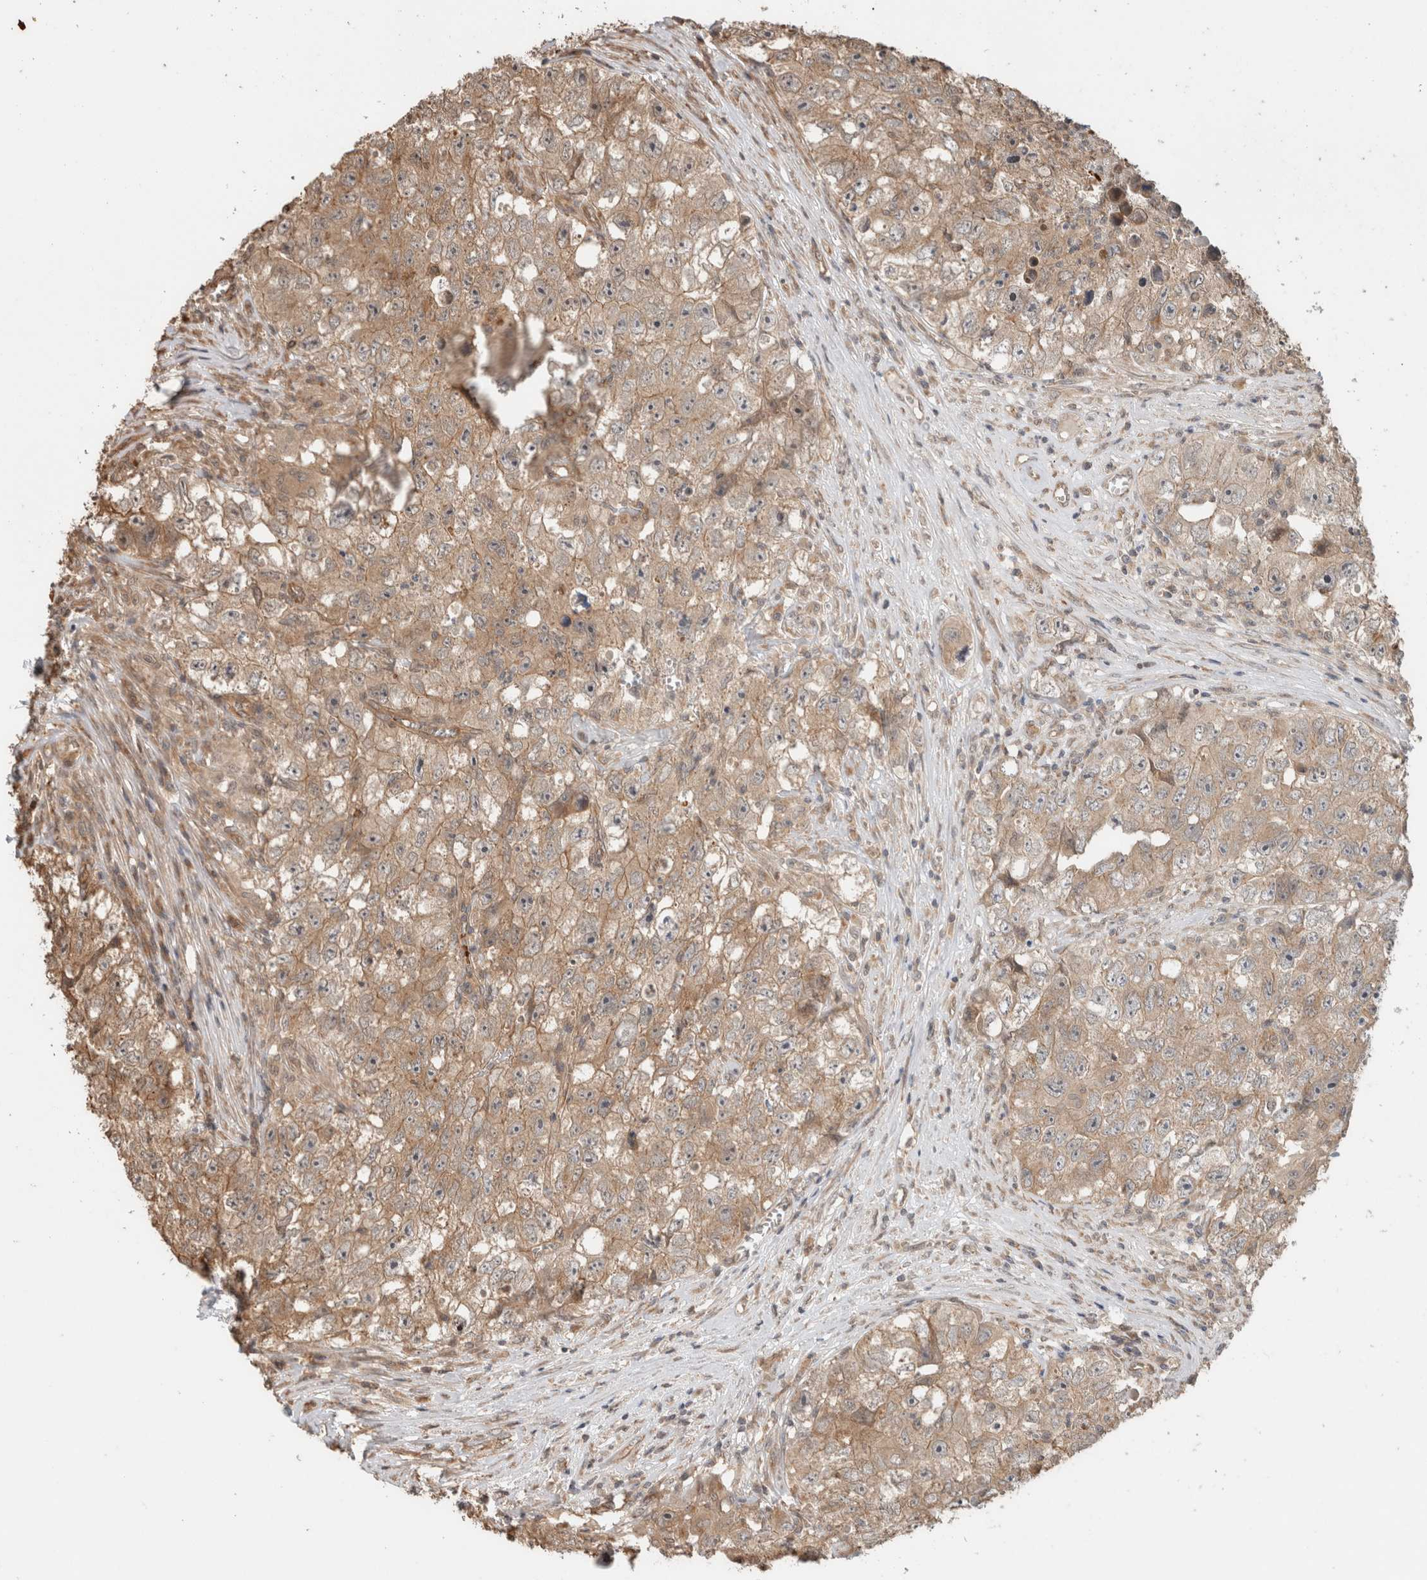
{"staining": {"intensity": "moderate", "quantity": "25%-75%", "location": "cytoplasmic/membranous"}, "tissue": "testis cancer", "cell_type": "Tumor cells", "image_type": "cancer", "snomed": [{"axis": "morphology", "description": "Seminoma, NOS"}, {"axis": "morphology", "description": "Carcinoma, Embryonal, NOS"}, {"axis": "topography", "description": "Testis"}], "caption": "Testis cancer stained for a protein (brown) exhibits moderate cytoplasmic/membranous positive positivity in approximately 25%-75% of tumor cells.", "gene": "OTUD6B", "patient": {"sex": "male", "age": 43}}